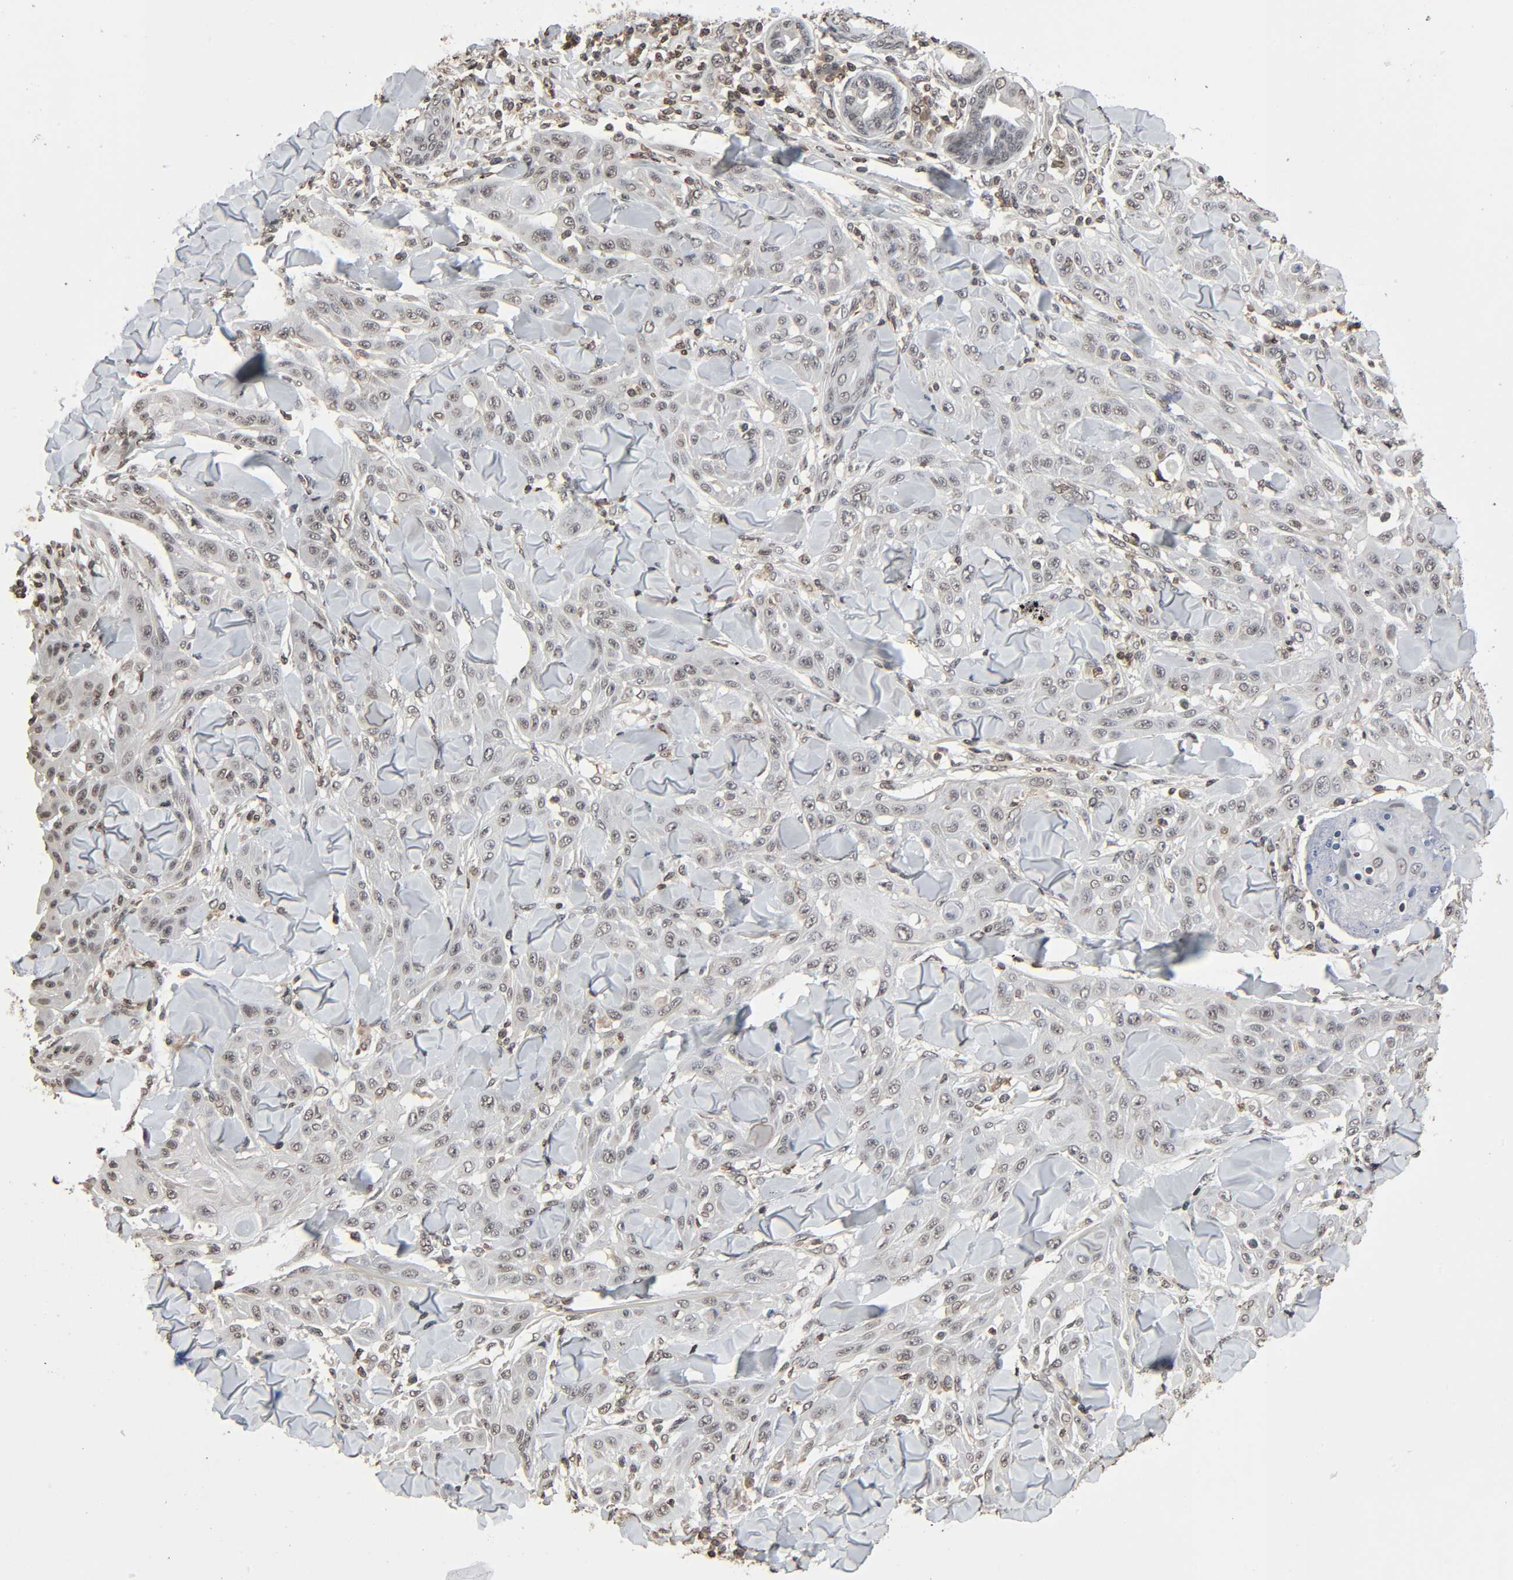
{"staining": {"intensity": "negative", "quantity": "none", "location": "none"}, "tissue": "skin cancer", "cell_type": "Tumor cells", "image_type": "cancer", "snomed": [{"axis": "morphology", "description": "Squamous cell carcinoma, NOS"}, {"axis": "topography", "description": "Skin"}], "caption": "A micrograph of human skin squamous cell carcinoma is negative for staining in tumor cells.", "gene": "STK4", "patient": {"sex": "male", "age": 24}}